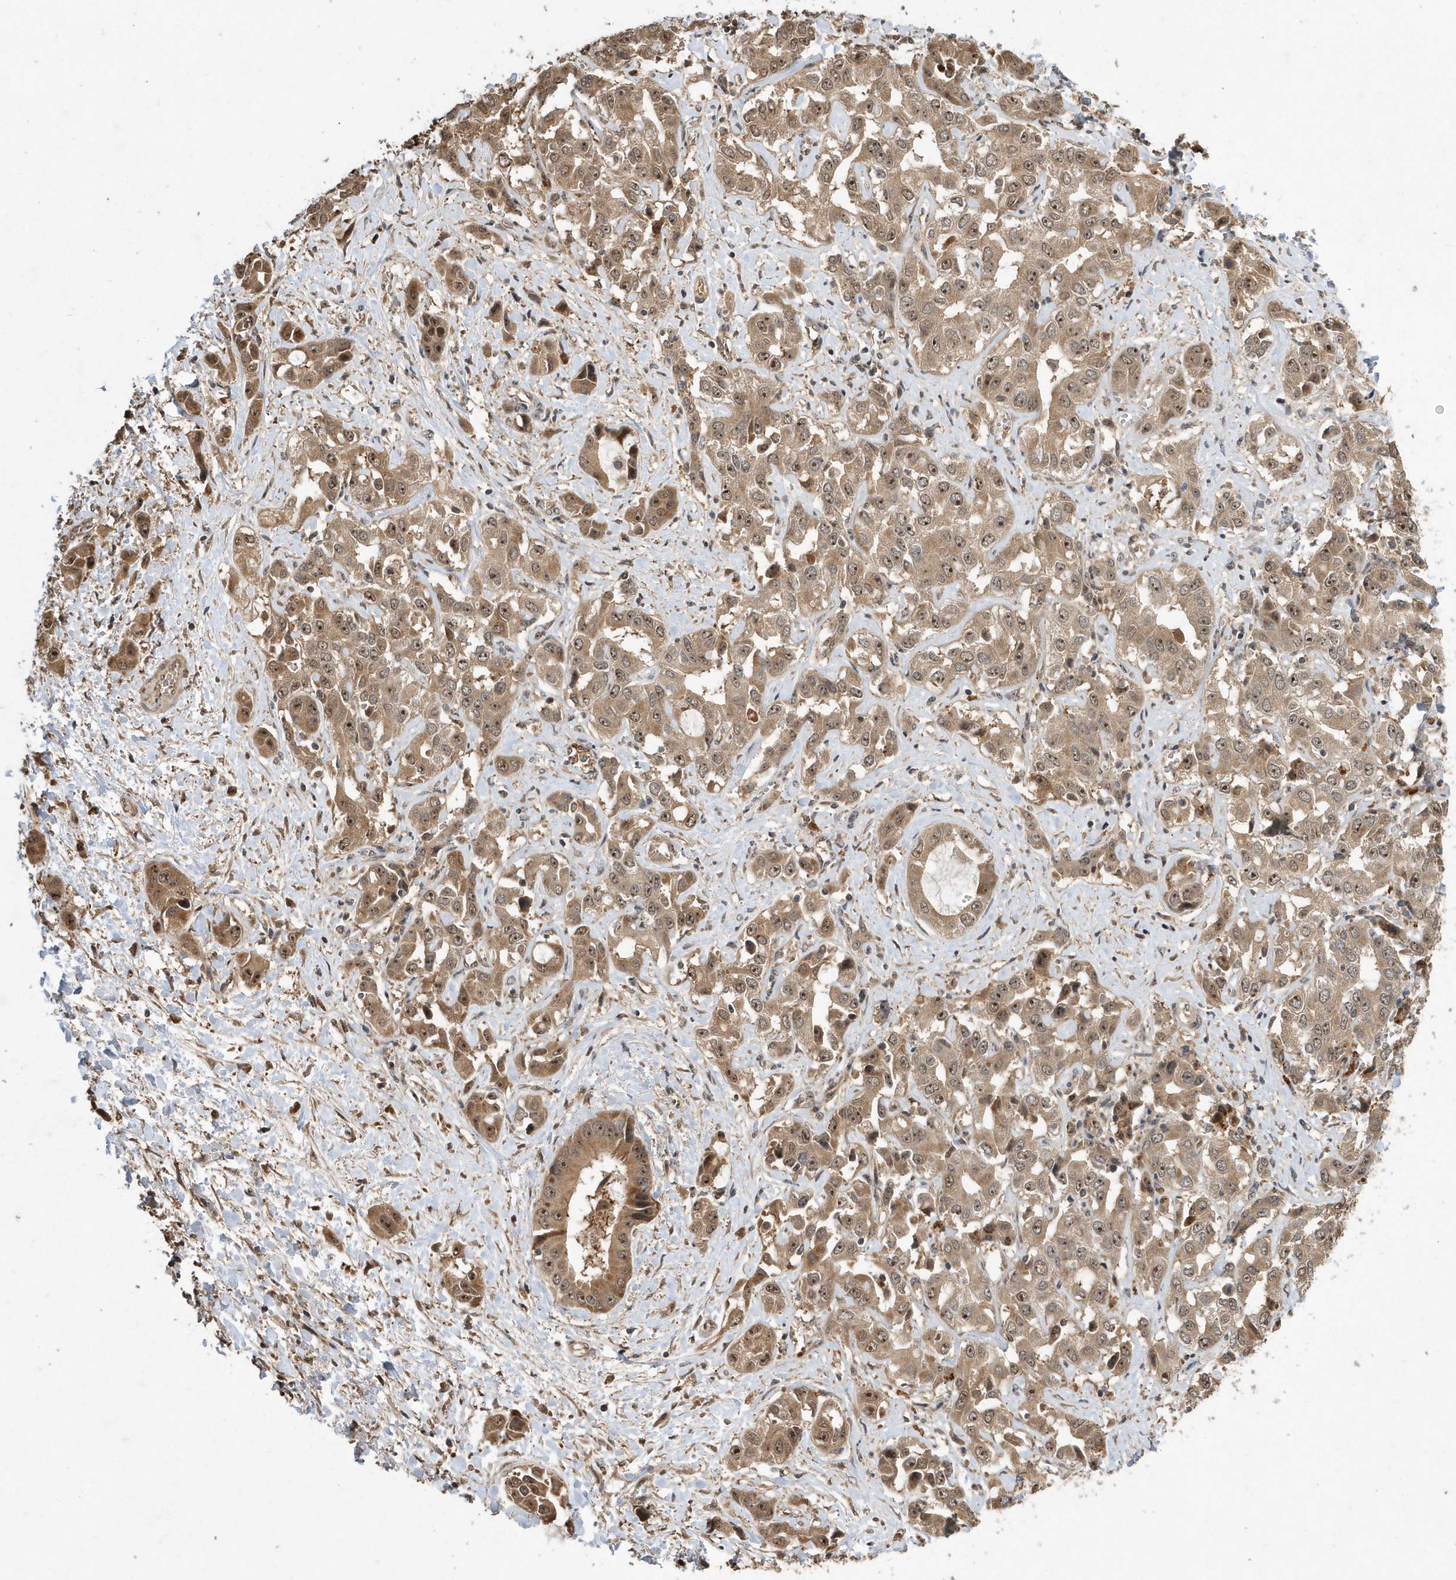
{"staining": {"intensity": "moderate", "quantity": ">75%", "location": "cytoplasmic/membranous,nuclear"}, "tissue": "liver cancer", "cell_type": "Tumor cells", "image_type": "cancer", "snomed": [{"axis": "morphology", "description": "Cholangiocarcinoma"}, {"axis": "topography", "description": "Liver"}], "caption": "Brown immunohistochemical staining in human liver cholangiocarcinoma exhibits moderate cytoplasmic/membranous and nuclear positivity in about >75% of tumor cells.", "gene": "WASHC5", "patient": {"sex": "female", "age": 52}}